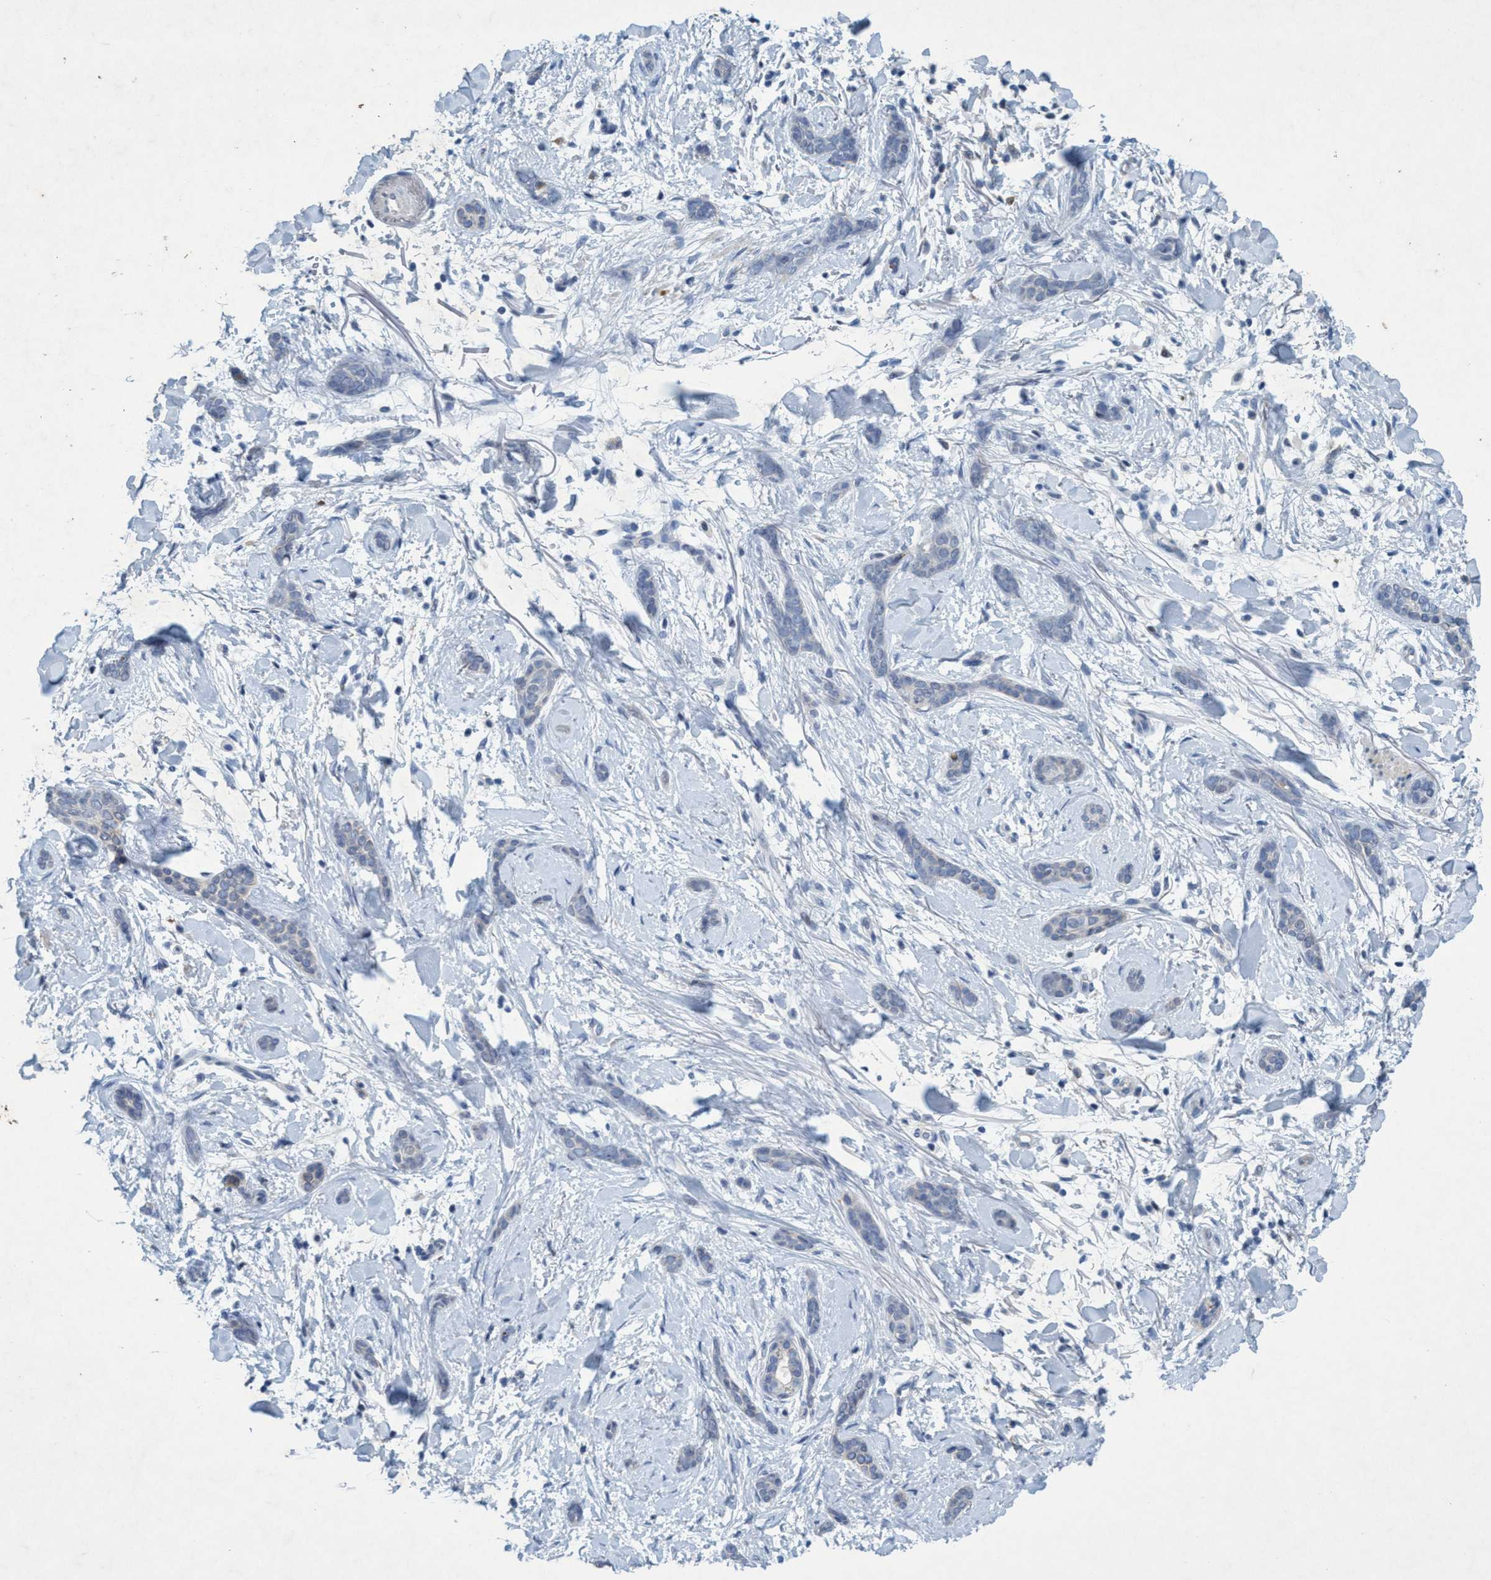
{"staining": {"intensity": "negative", "quantity": "none", "location": "none"}, "tissue": "skin cancer", "cell_type": "Tumor cells", "image_type": "cancer", "snomed": [{"axis": "morphology", "description": "Basal cell carcinoma"}, {"axis": "morphology", "description": "Adnexal tumor, benign"}, {"axis": "topography", "description": "Skin"}], "caption": "A high-resolution image shows immunohistochemistry (IHC) staining of skin cancer, which reveals no significant staining in tumor cells. (DAB immunohistochemistry (IHC) with hematoxylin counter stain).", "gene": "RNF208", "patient": {"sex": "female", "age": 42}}